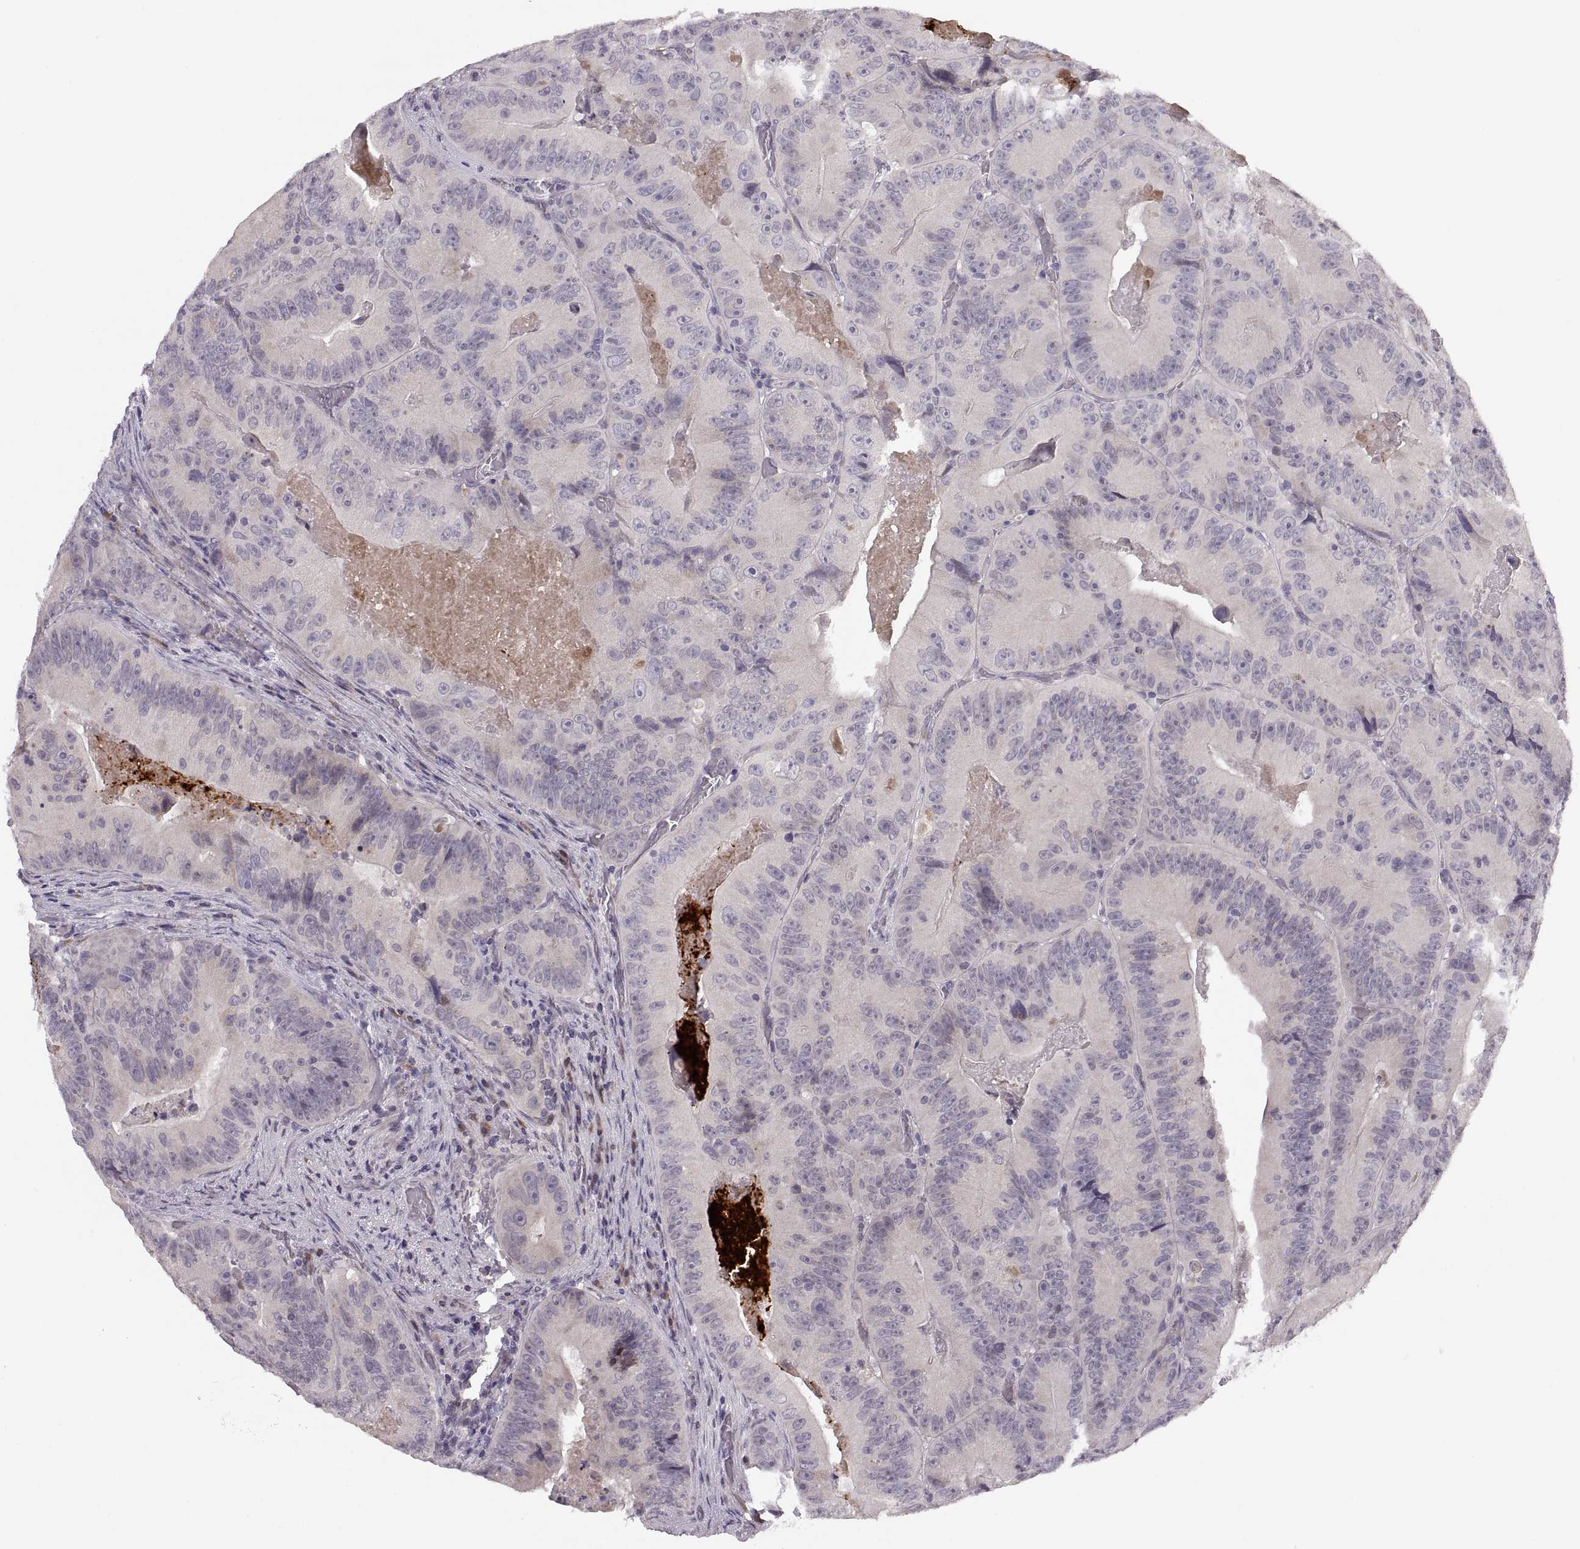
{"staining": {"intensity": "negative", "quantity": "none", "location": "none"}, "tissue": "colorectal cancer", "cell_type": "Tumor cells", "image_type": "cancer", "snomed": [{"axis": "morphology", "description": "Adenocarcinoma, NOS"}, {"axis": "topography", "description": "Colon"}], "caption": "Immunohistochemistry (IHC) of adenocarcinoma (colorectal) exhibits no staining in tumor cells.", "gene": "ADH6", "patient": {"sex": "female", "age": 86}}